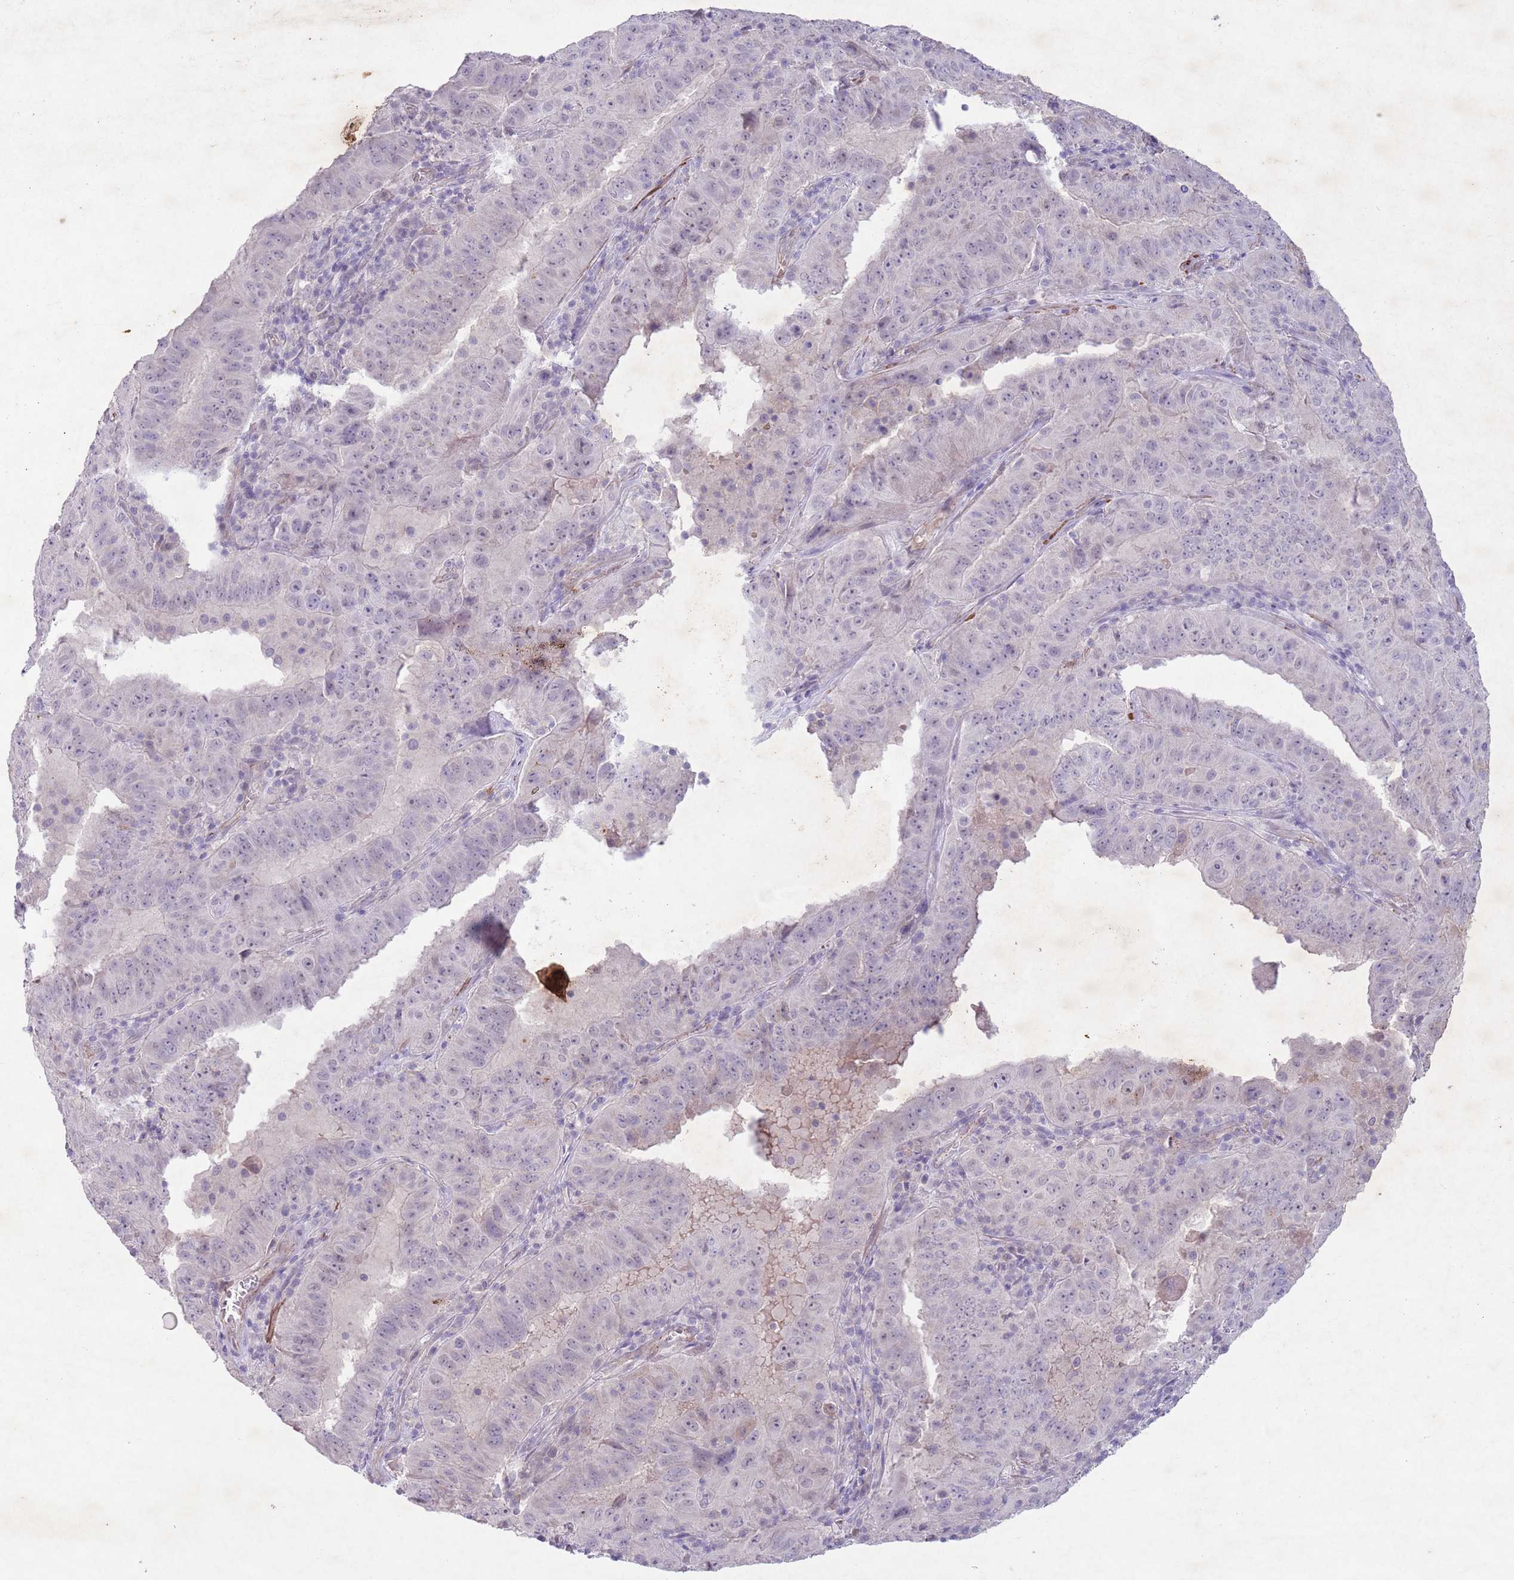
{"staining": {"intensity": "negative", "quantity": "none", "location": "none"}, "tissue": "pancreatic cancer", "cell_type": "Tumor cells", "image_type": "cancer", "snomed": [{"axis": "morphology", "description": "Adenocarcinoma, NOS"}, {"axis": "topography", "description": "Pancreas"}], "caption": "There is no significant expression in tumor cells of pancreatic cancer (adenocarcinoma).", "gene": "CCNI", "patient": {"sex": "male", "age": 63}}